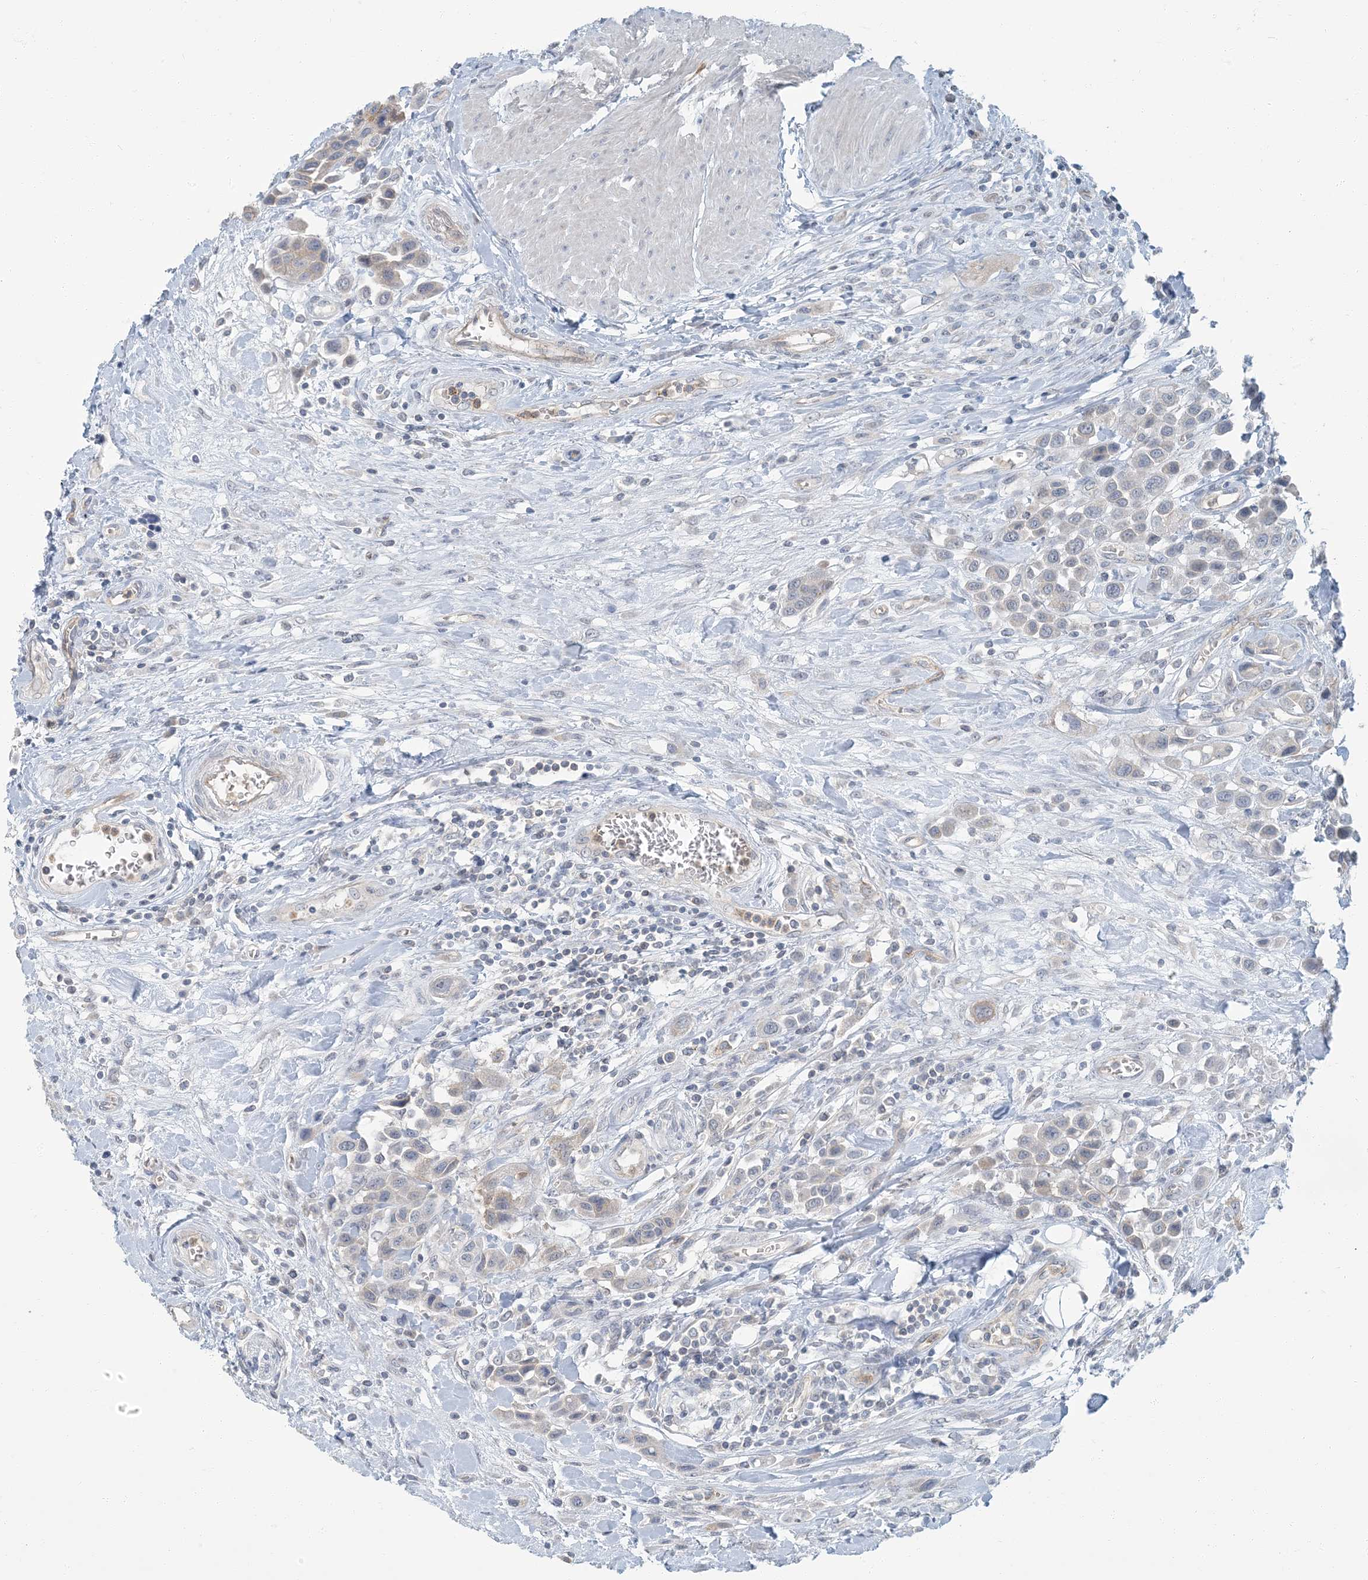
{"staining": {"intensity": "negative", "quantity": "none", "location": "none"}, "tissue": "urothelial cancer", "cell_type": "Tumor cells", "image_type": "cancer", "snomed": [{"axis": "morphology", "description": "Urothelial carcinoma, High grade"}, {"axis": "topography", "description": "Urinary bladder"}], "caption": "Tumor cells show no significant protein positivity in urothelial cancer.", "gene": "EPHA4", "patient": {"sex": "male", "age": 50}}